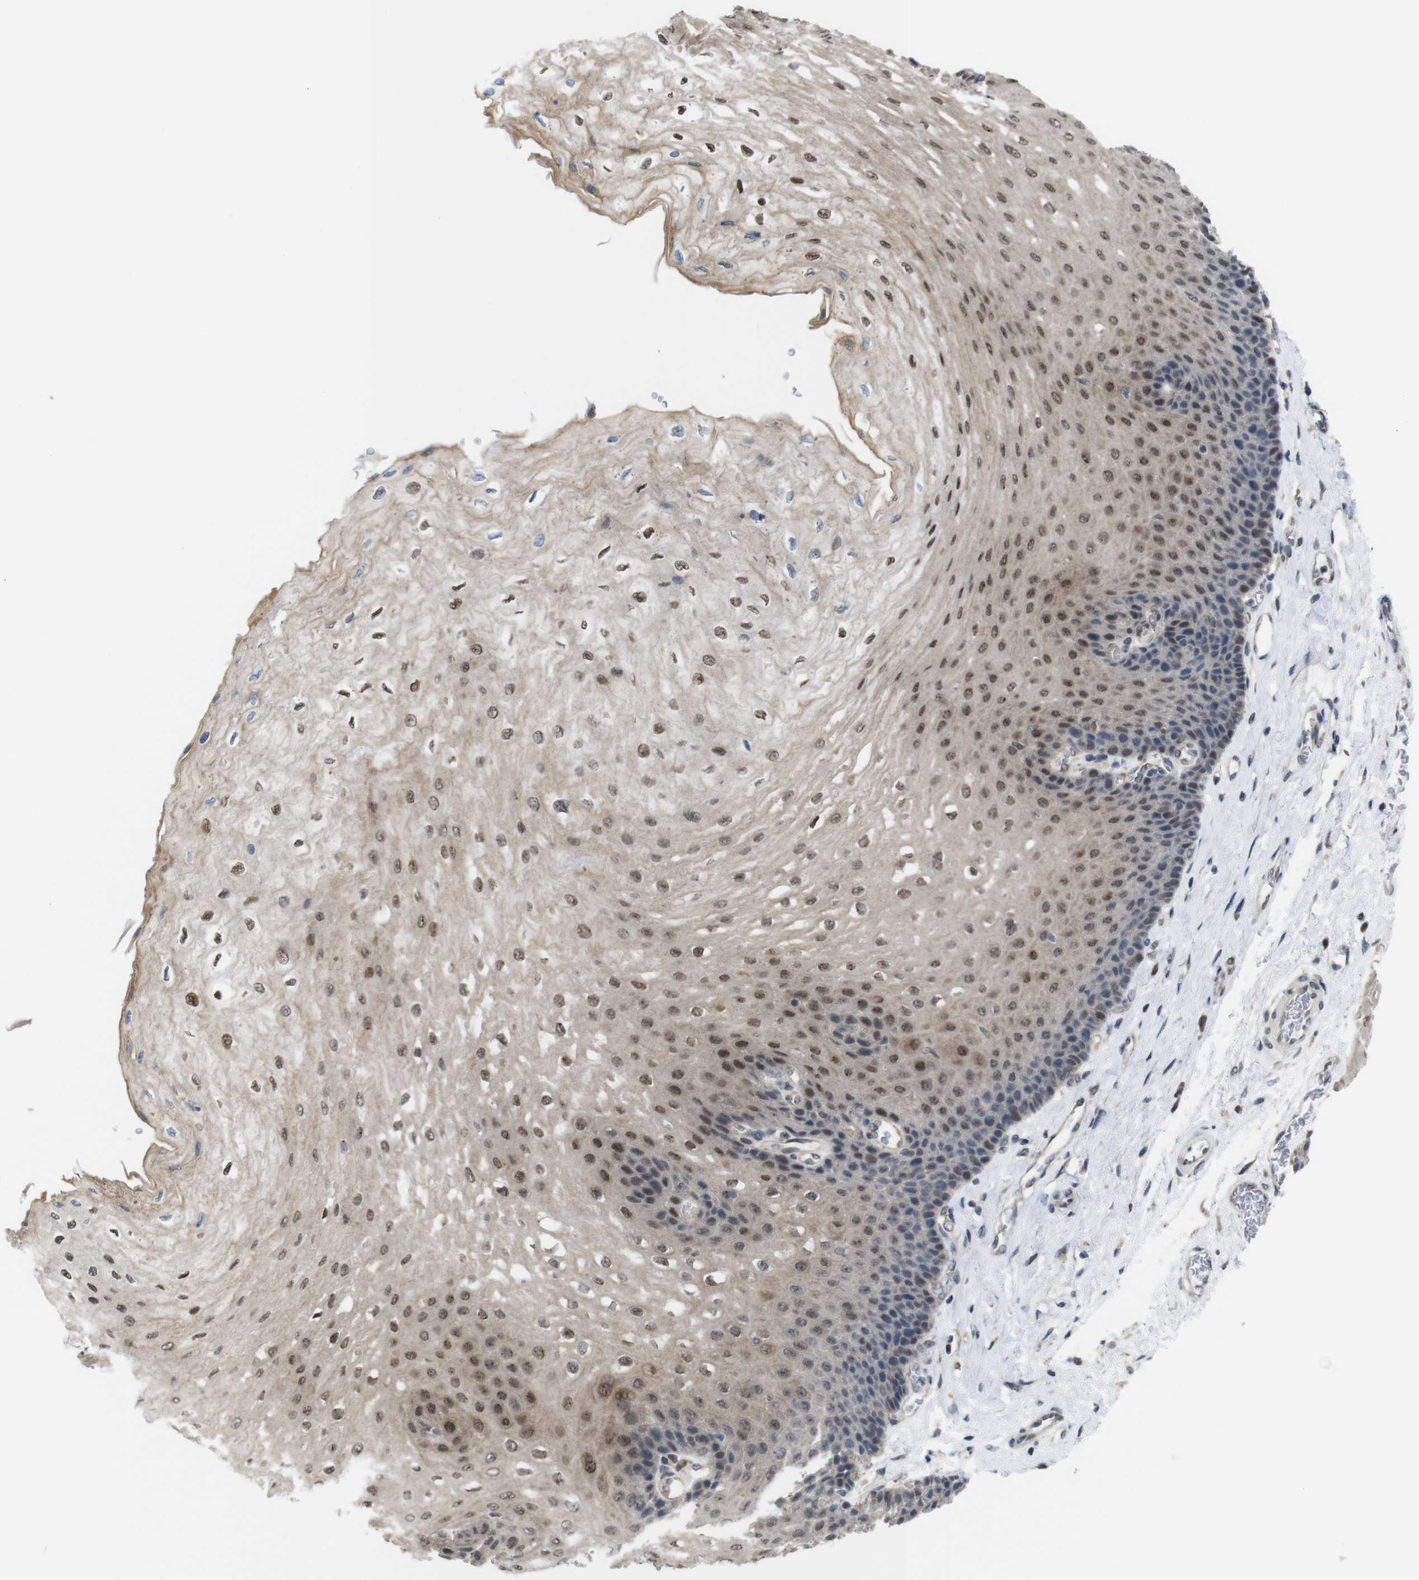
{"staining": {"intensity": "moderate", "quantity": ">75%", "location": "cytoplasmic/membranous,nuclear"}, "tissue": "esophagus", "cell_type": "Squamous epithelial cells", "image_type": "normal", "snomed": [{"axis": "morphology", "description": "Normal tissue, NOS"}, {"axis": "topography", "description": "Esophagus"}], "caption": "Normal esophagus shows moderate cytoplasmic/membranous,nuclear staining in about >75% of squamous epithelial cells, visualized by immunohistochemistry. The protein of interest is shown in brown color, while the nuclei are stained blue.", "gene": "PNMA8A", "patient": {"sex": "female", "age": 72}}